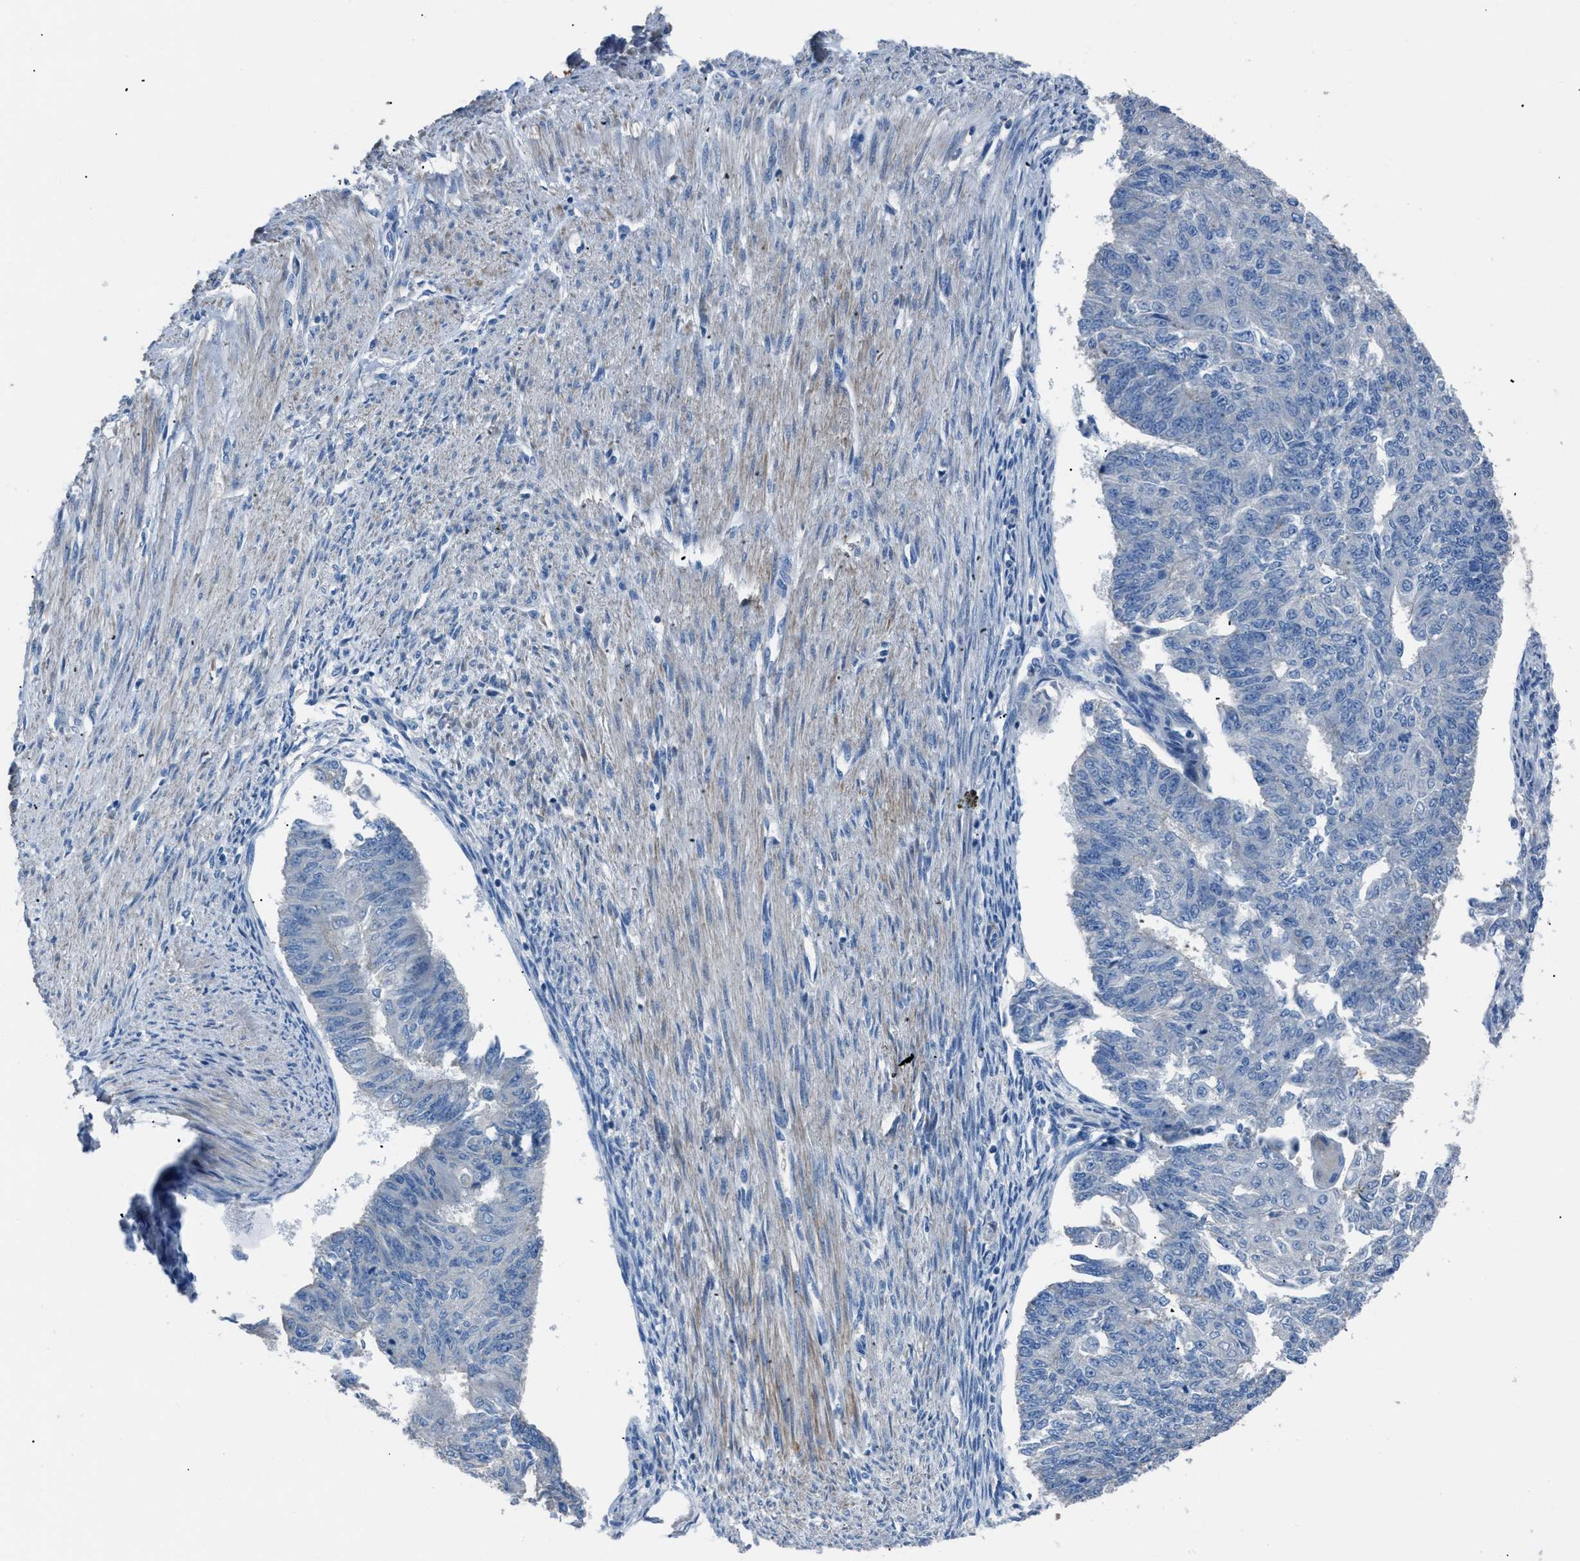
{"staining": {"intensity": "negative", "quantity": "none", "location": "none"}, "tissue": "endometrial cancer", "cell_type": "Tumor cells", "image_type": "cancer", "snomed": [{"axis": "morphology", "description": "Adenocarcinoma, NOS"}, {"axis": "topography", "description": "Endometrium"}], "caption": "This is an IHC photomicrograph of adenocarcinoma (endometrial). There is no positivity in tumor cells.", "gene": "SGCZ", "patient": {"sex": "female", "age": 32}}